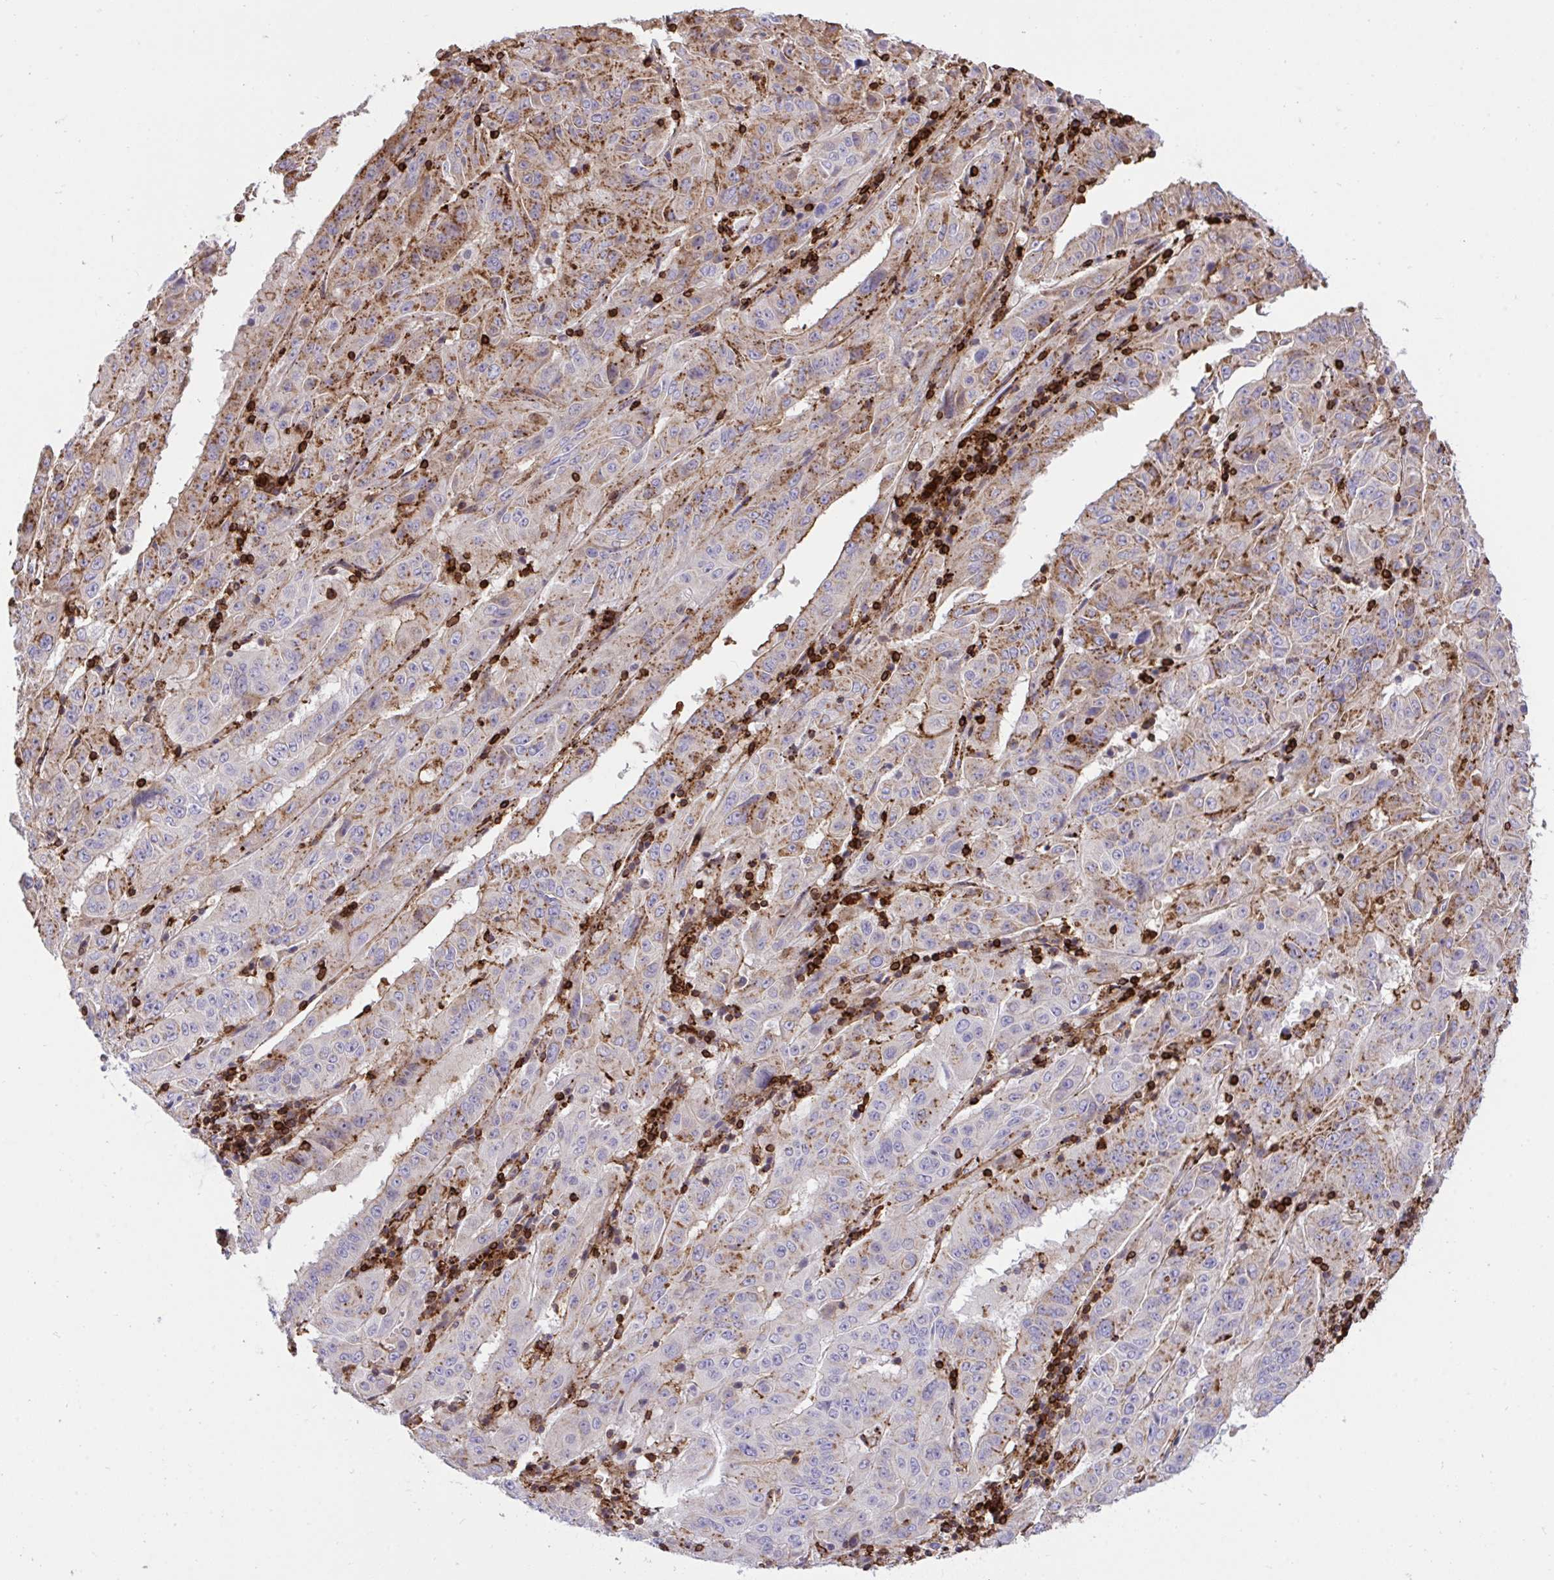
{"staining": {"intensity": "moderate", "quantity": "25%-75%", "location": "cytoplasmic/membranous"}, "tissue": "pancreatic cancer", "cell_type": "Tumor cells", "image_type": "cancer", "snomed": [{"axis": "morphology", "description": "Adenocarcinoma, NOS"}, {"axis": "topography", "description": "Pancreas"}], "caption": "Brown immunohistochemical staining in human pancreatic adenocarcinoma displays moderate cytoplasmic/membranous expression in about 25%-75% of tumor cells.", "gene": "ERI1", "patient": {"sex": "male", "age": 63}}